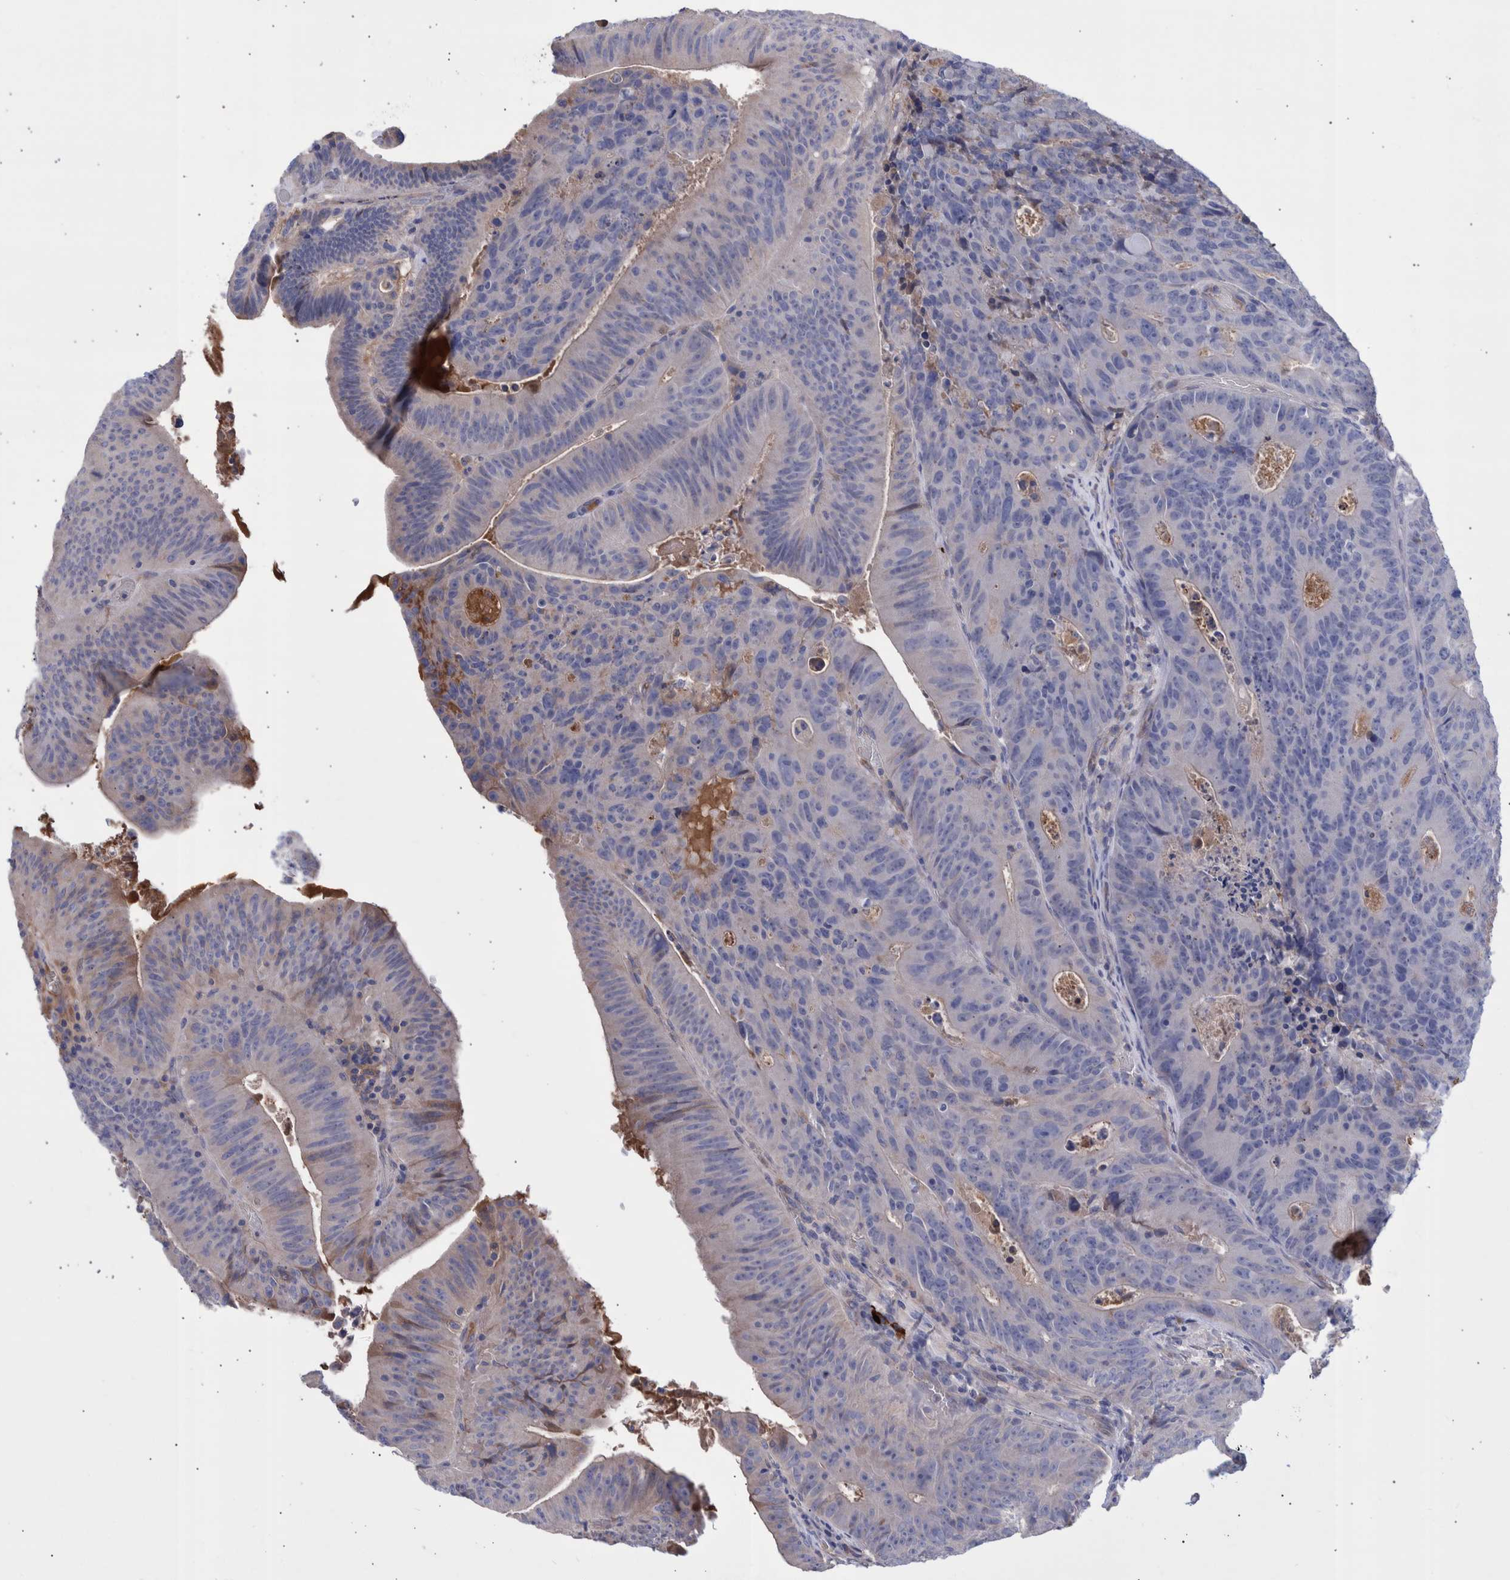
{"staining": {"intensity": "negative", "quantity": "none", "location": "none"}, "tissue": "colorectal cancer", "cell_type": "Tumor cells", "image_type": "cancer", "snomed": [{"axis": "morphology", "description": "Adenocarcinoma, NOS"}, {"axis": "topography", "description": "Colon"}], "caption": "Human colorectal adenocarcinoma stained for a protein using immunohistochemistry (IHC) reveals no expression in tumor cells.", "gene": "DLL4", "patient": {"sex": "male", "age": 87}}